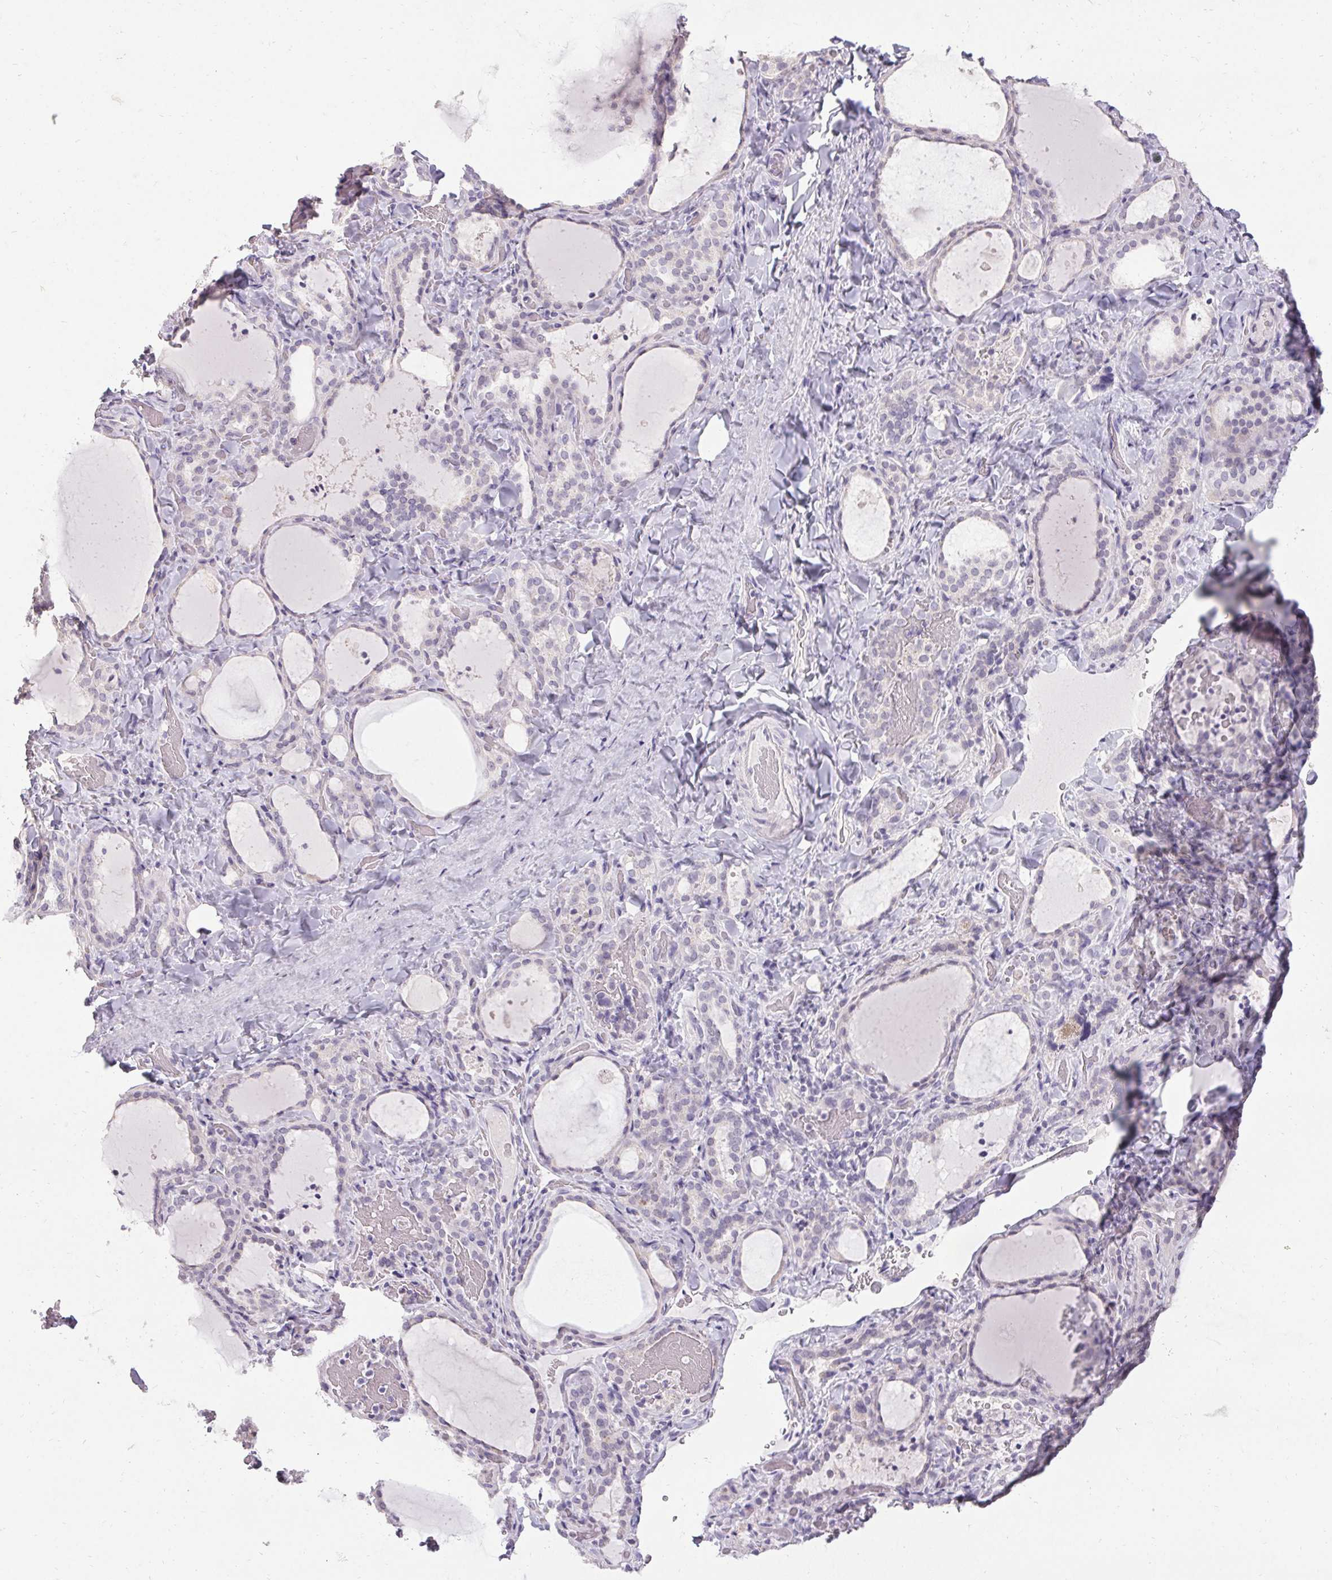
{"staining": {"intensity": "negative", "quantity": "none", "location": "none"}, "tissue": "thyroid gland", "cell_type": "Glandular cells", "image_type": "normal", "snomed": [{"axis": "morphology", "description": "Normal tissue, NOS"}, {"axis": "topography", "description": "Thyroid gland"}], "caption": "Immunohistochemistry histopathology image of benign human thyroid gland stained for a protein (brown), which shows no staining in glandular cells.", "gene": "PMEL", "patient": {"sex": "female", "age": 22}}